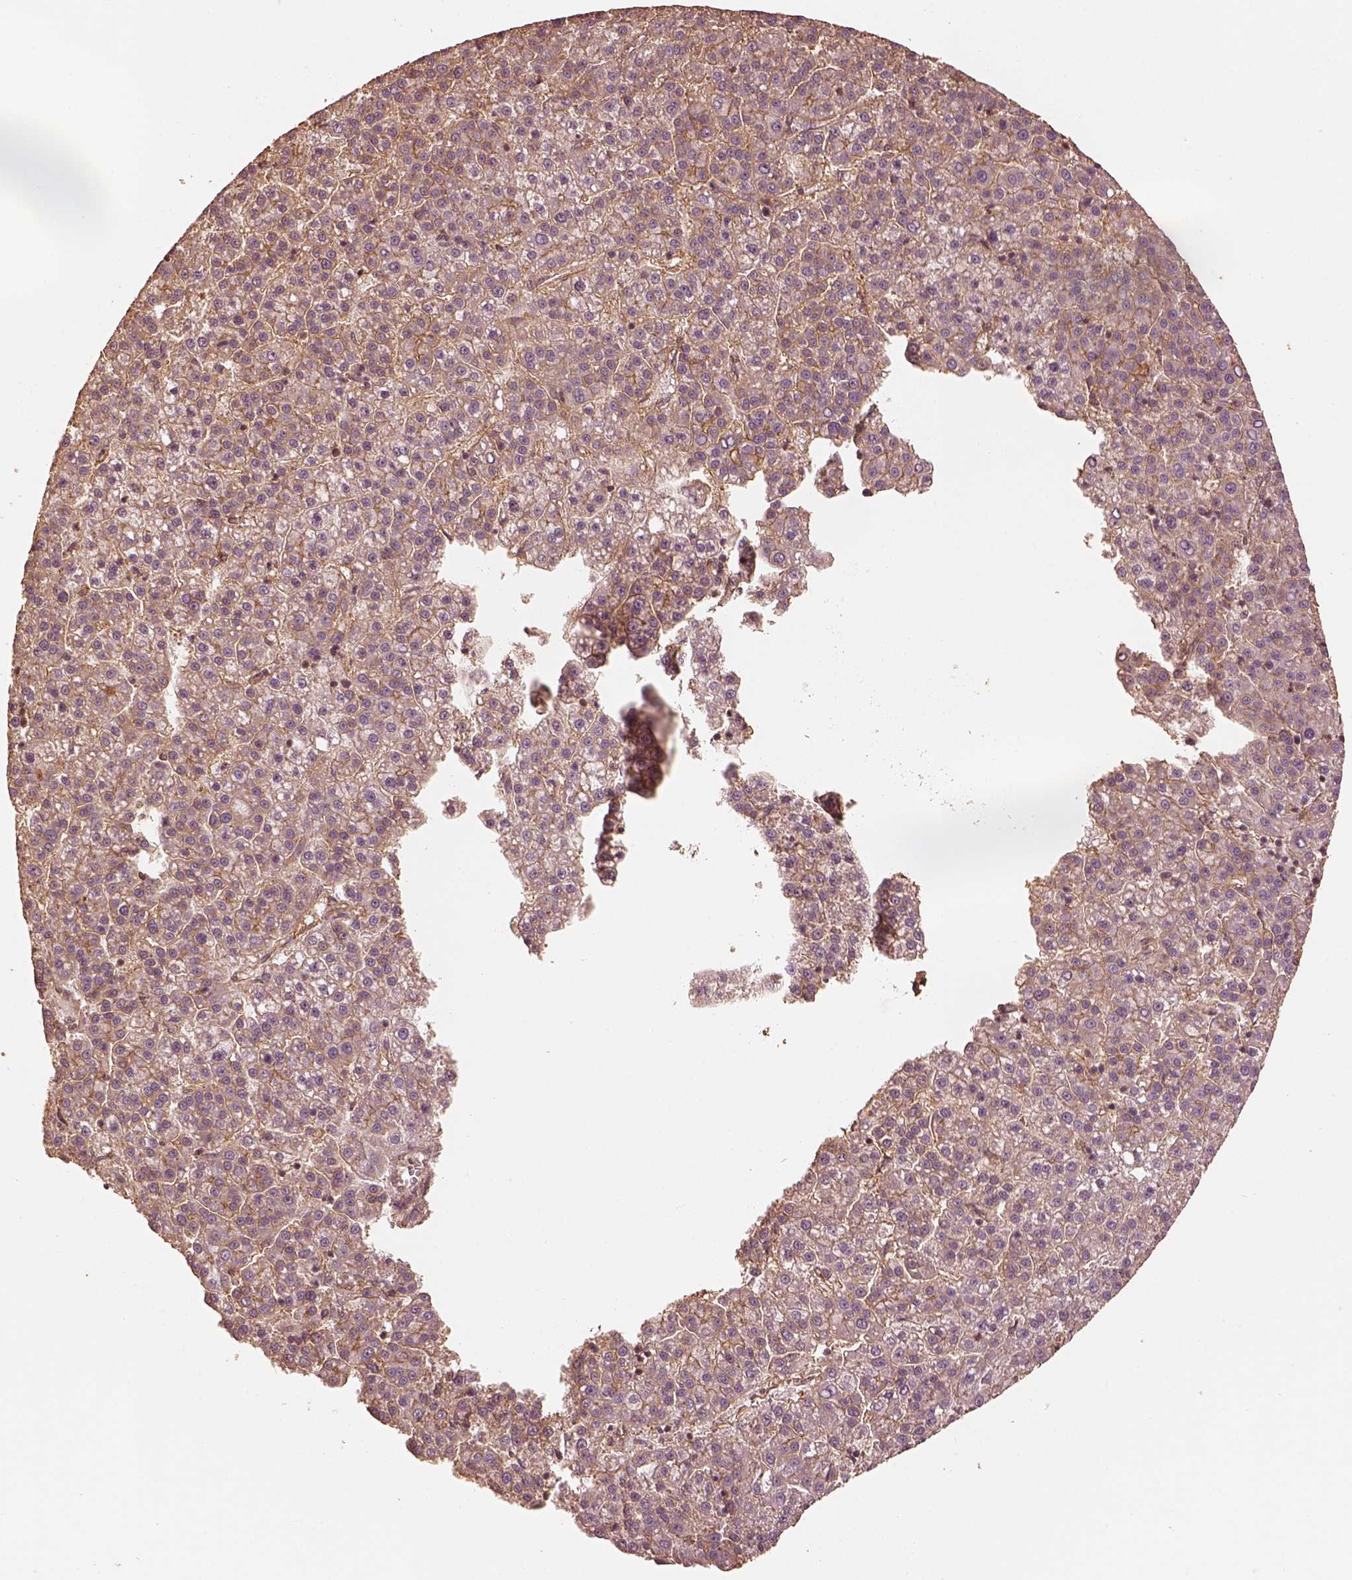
{"staining": {"intensity": "moderate", "quantity": "25%-75%", "location": "cytoplasmic/membranous"}, "tissue": "liver cancer", "cell_type": "Tumor cells", "image_type": "cancer", "snomed": [{"axis": "morphology", "description": "Carcinoma, Hepatocellular, NOS"}, {"axis": "topography", "description": "Liver"}], "caption": "Immunohistochemical staining of liver hepatocellular carcinoma reveals medium levels of moderate cytoplasmic/membranous staining in approximately 25%-75% of tumor cells.", "gene": "WDR7", "patient": {"sex": "female", "age": 58}}